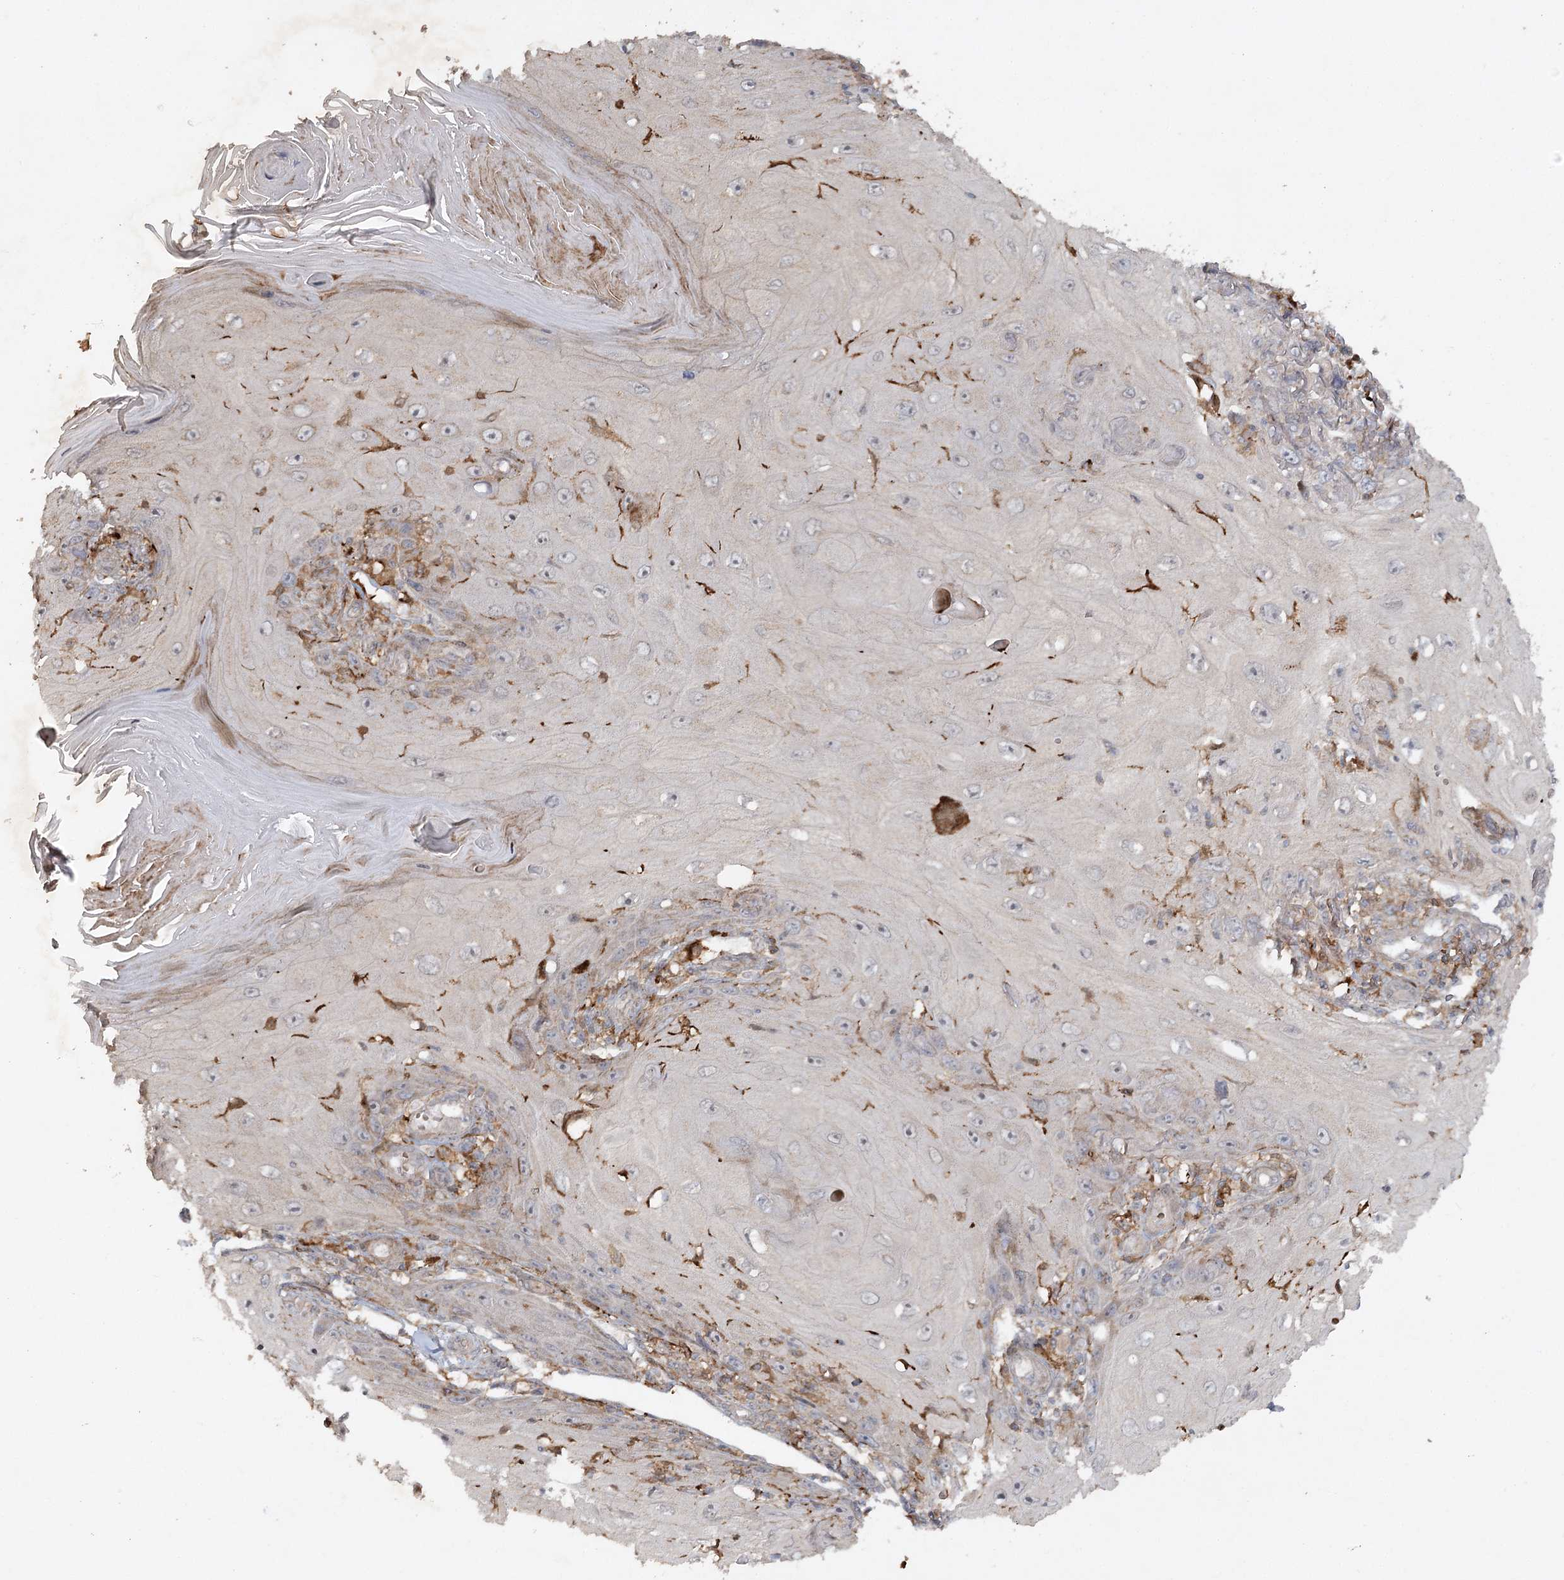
{"staining": {"intensity": "weak", "quantity": "<25%", "location": "cytoplasmic/membranous"}, "tissue": "skin cancer", "cell_type": "Tumor cells", "image_type": "cancer", "snomed": [{"axis": "morphology", "description": "Squamous cell carcinoma, NOS"}, {"axis": "topography", "description": "Skin"}], "caption": "Skin cancer (squamous cell carcinoma) was stained to show a protein in brown. There is no significant positivity in tumor cells.", "gene": "KBTBD4", "patient": {"sex": "female", "age": 73}}